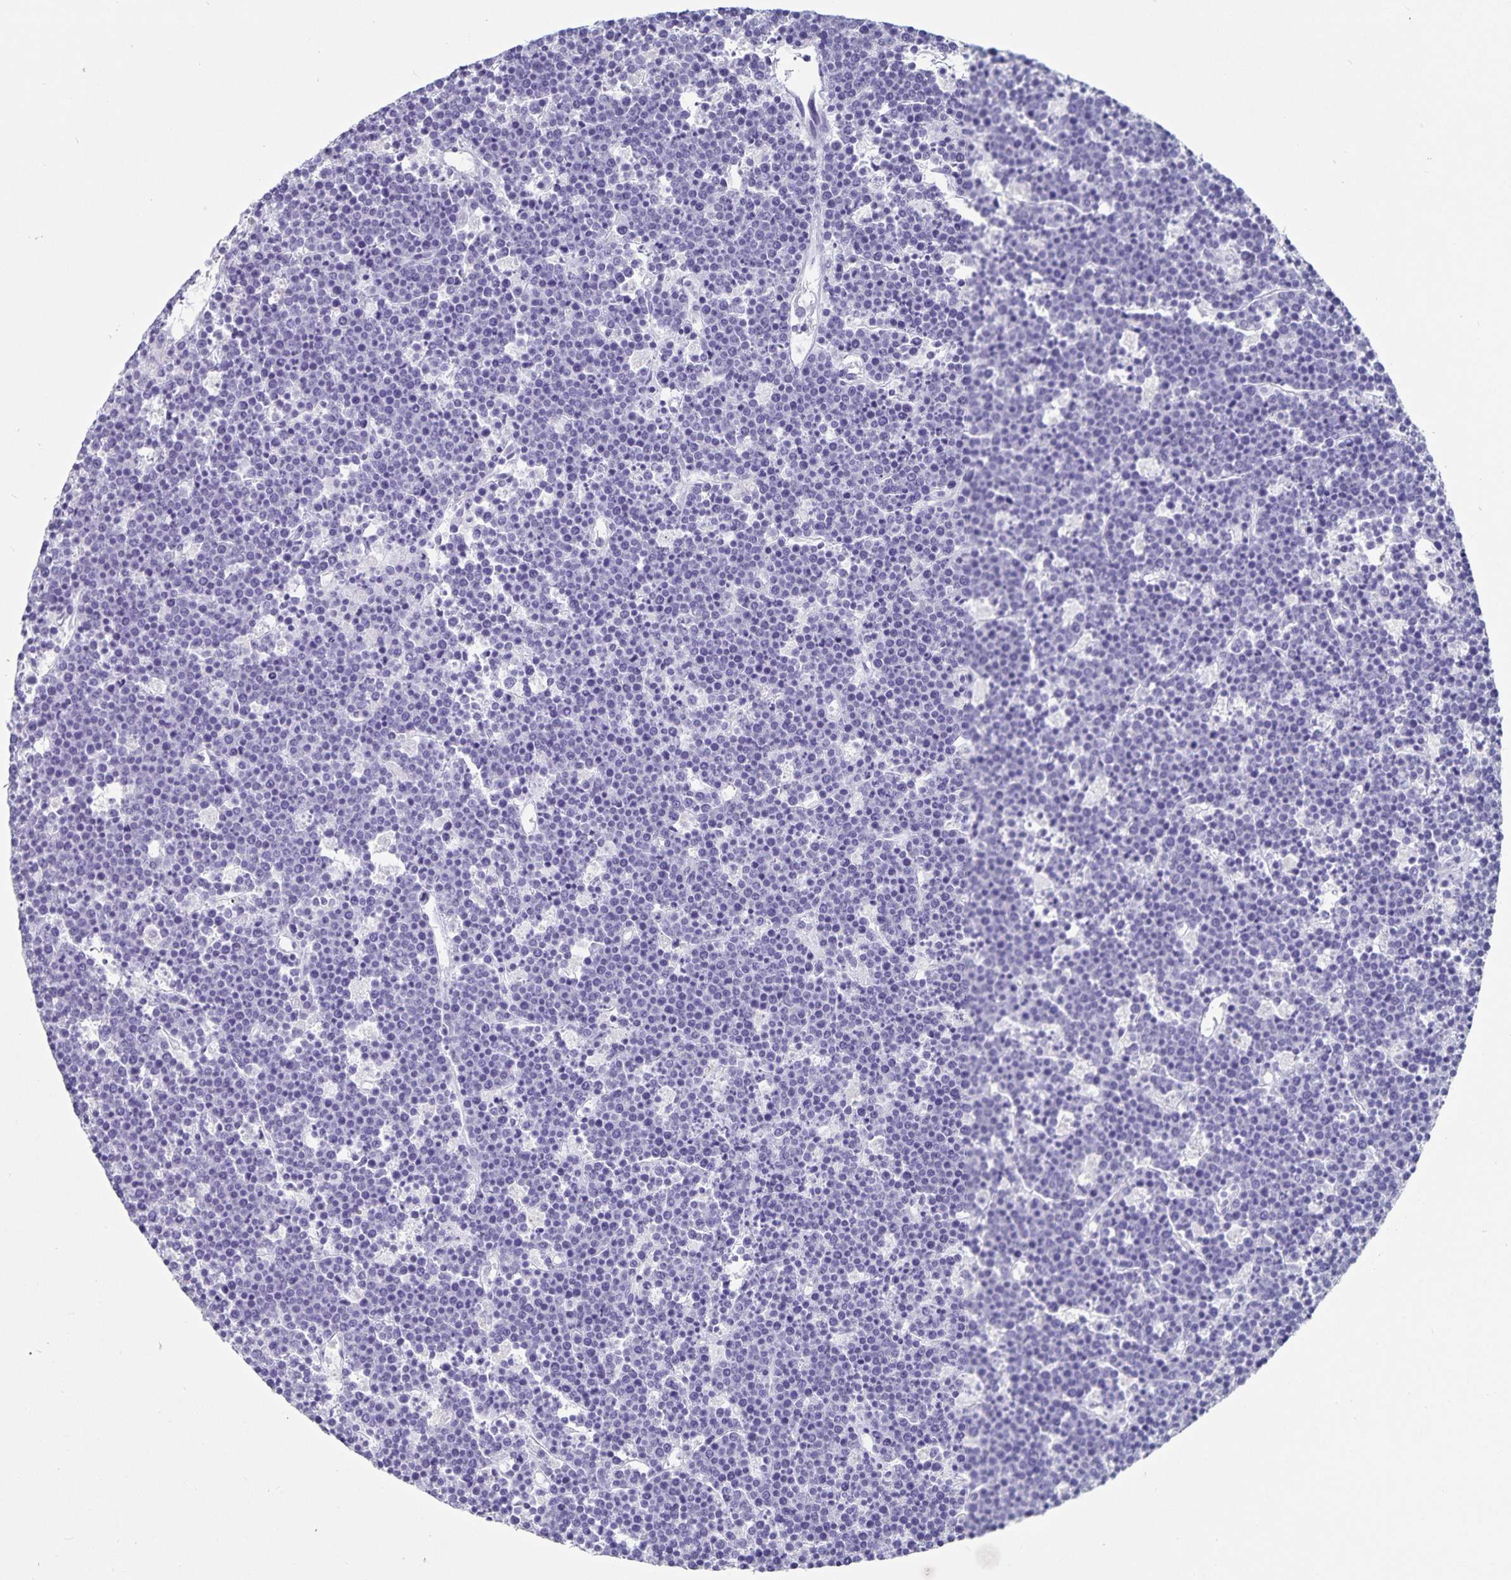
{"staining": {"intensity": "negative", "quantity": "none", "location": "none"}, "tissue": "lymphoma", "cell_type": "Tumor cells", "image_type": "cancer", "snomed": [{"axis": "morphology", "description": "Malignant lymphoma, non-Hodgkin's type, High grade"}, {"axis": "topography", "description": "Ovary"}], "caption": "The image reveals no significant staining in tumor cells of lymphoma. The staining was performed using DAB (3,3'-diaminobenzidine) to visualize the protein expression in brown, while the nuclei were stained in blue with hematoxylin (Magnification: 20x).", "gene": "PLAC1", "patient": {"sex": "female", "age": 56}}